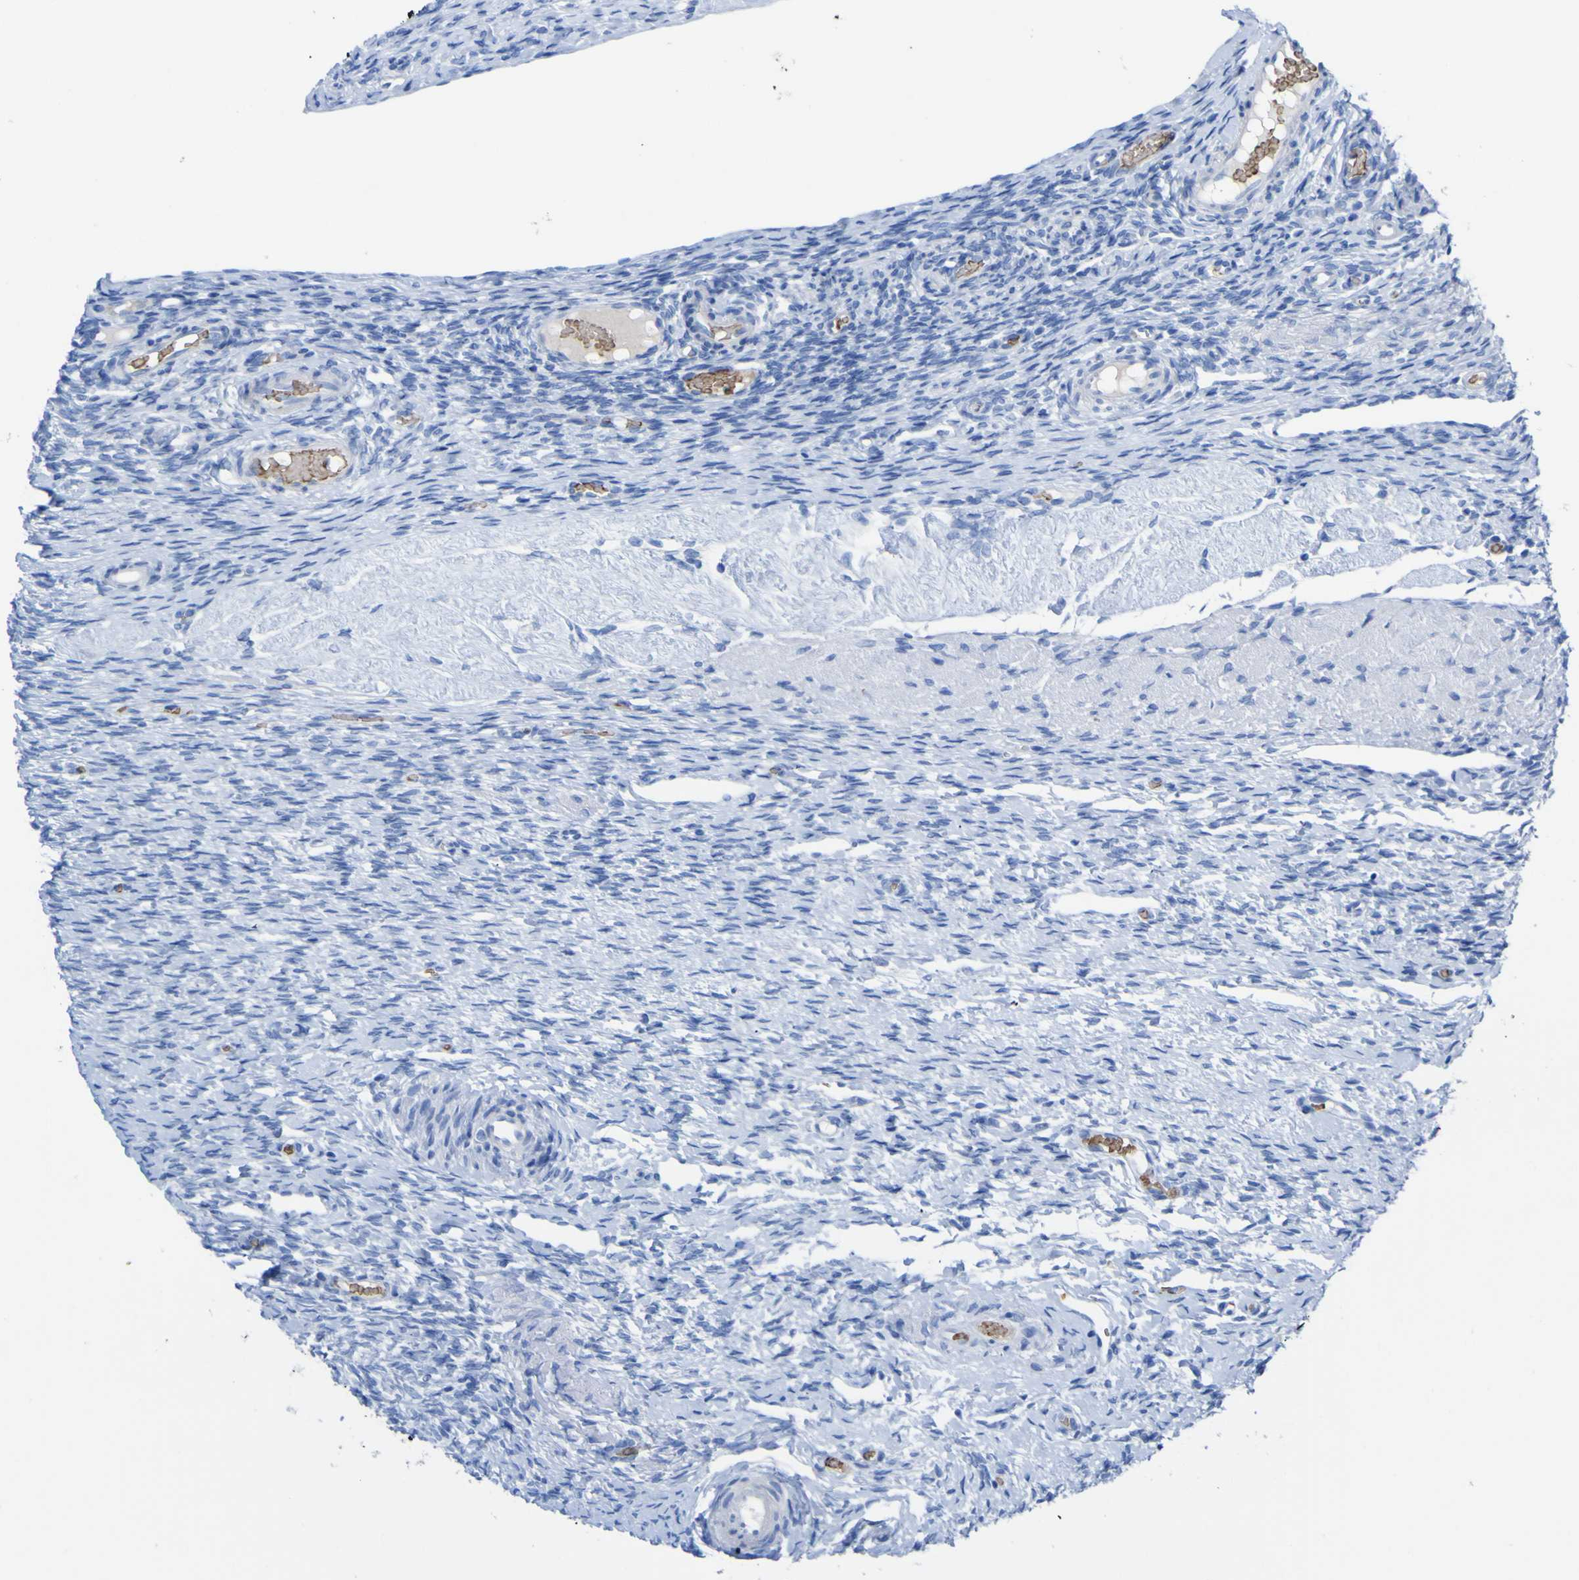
{"staining": {"intensity": "negative", "quantity": "none", "location": "none"}, "tissue": "ovary", "cell_type": "Ovarian stroma cells", "image_type": "normal", "snomed": [{"axis": "morphology", "description": "Normal tissue, NOS"}, {"axis": "topography", "description": "Ovary"}], "caption": "DAB immunohistochemical staining of benign ovary reveals no significant staining in ovarian stroma cells. (DAB (3,3'-diaminobenzidine) IHC with hematoxylin counter stain).", "gene": "GCM1", "patient": {"sex": "female", "age": 60}}